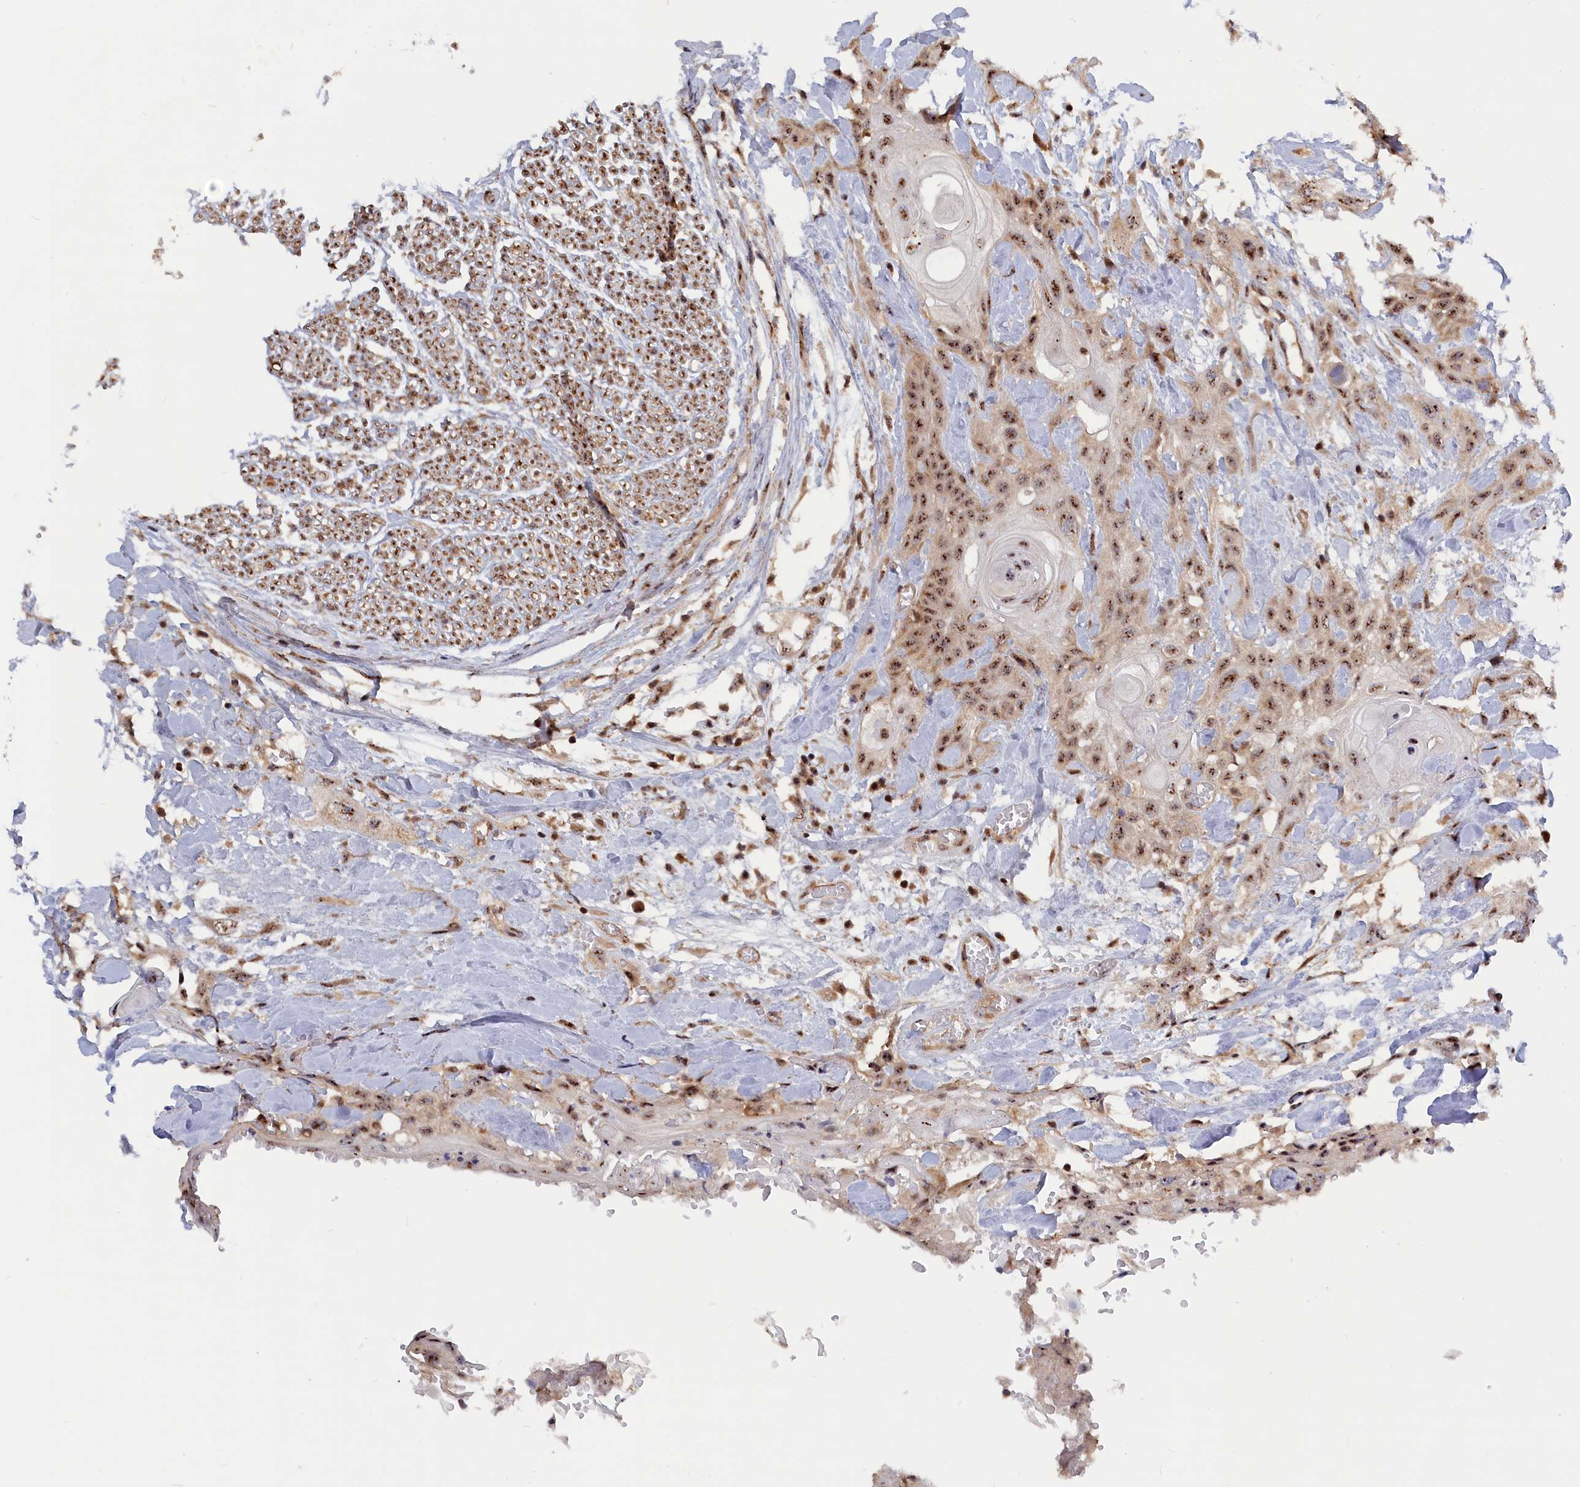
{"staining": {"intensity": "moderate", "quantity": ">75%", "location": "nuclear"}, "tissue": "head and neck cancer", "cell_type": "Tumor cells", "image_type": "cancer", "snomed": [{"axis": "morphology", "description": "Squamous cell carcinoma, NOS"}, {"axis": "topography", "description": "Head-Neck"}], "caption": "The photomicrograph reveals a brown stain indicating the presence of a protein in the nuclear of tumor cells in head and neck squamous cell carcinoma.", "gene": "TAB1", "patient": {"sex": "female", "age": 43}}